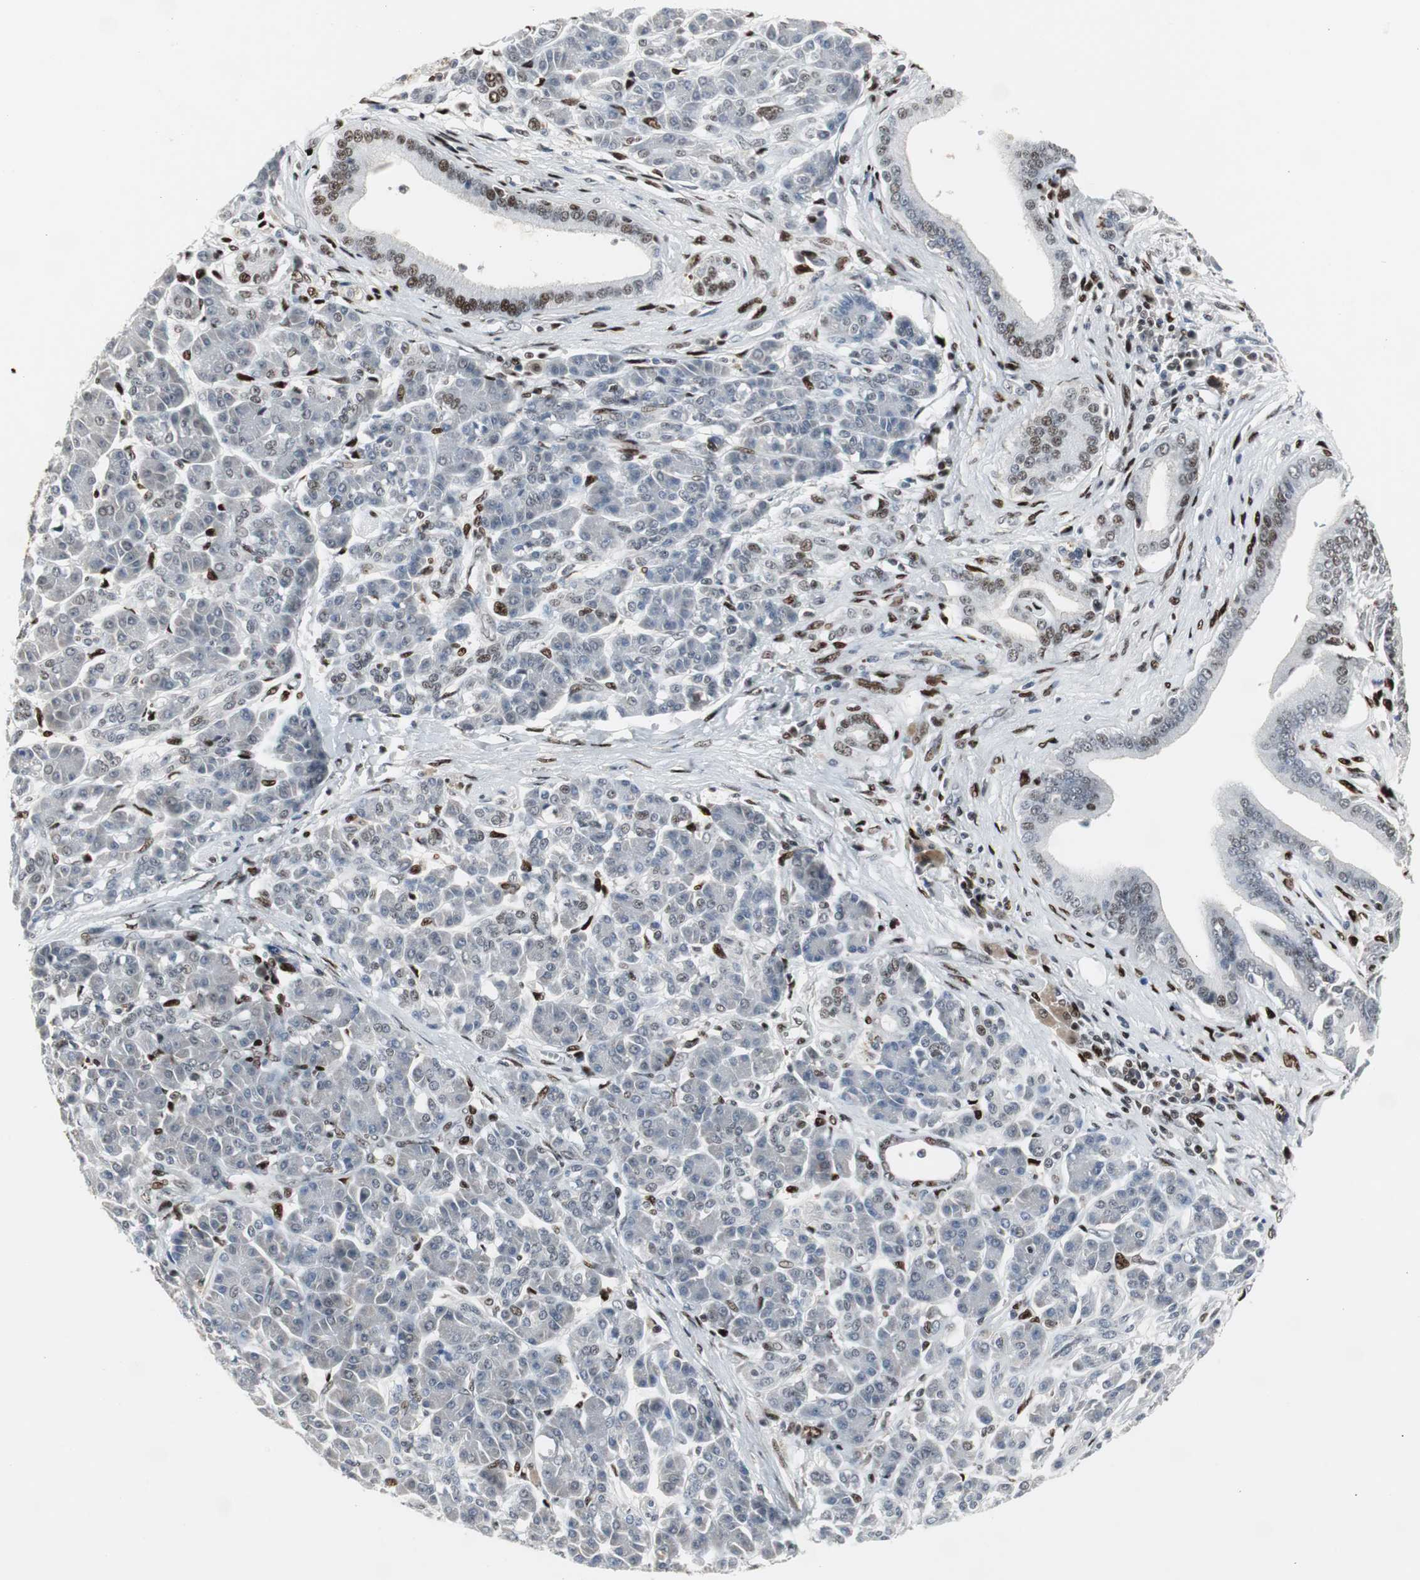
{"staining": {"intensity": "strong", "quantity": "25%-75%", "location": "nuclear"}, "tissue": "pancreatic cancer", "cell_type": "Tumor cells", "image_type": "cancer", "snomed": [{"axis": "morphology", "description": "Adenocarcinoma, NOS"}, {"axis": "topography", "description": "Pancreas"}], "caption": "Strong nuclear protein staining is identified in approximately 25%-75% of tumor cells in pancreatic cancer (adenocarcinoma).", "gene": "GRK2", "patient": {"sex": "male", "age": 59}}